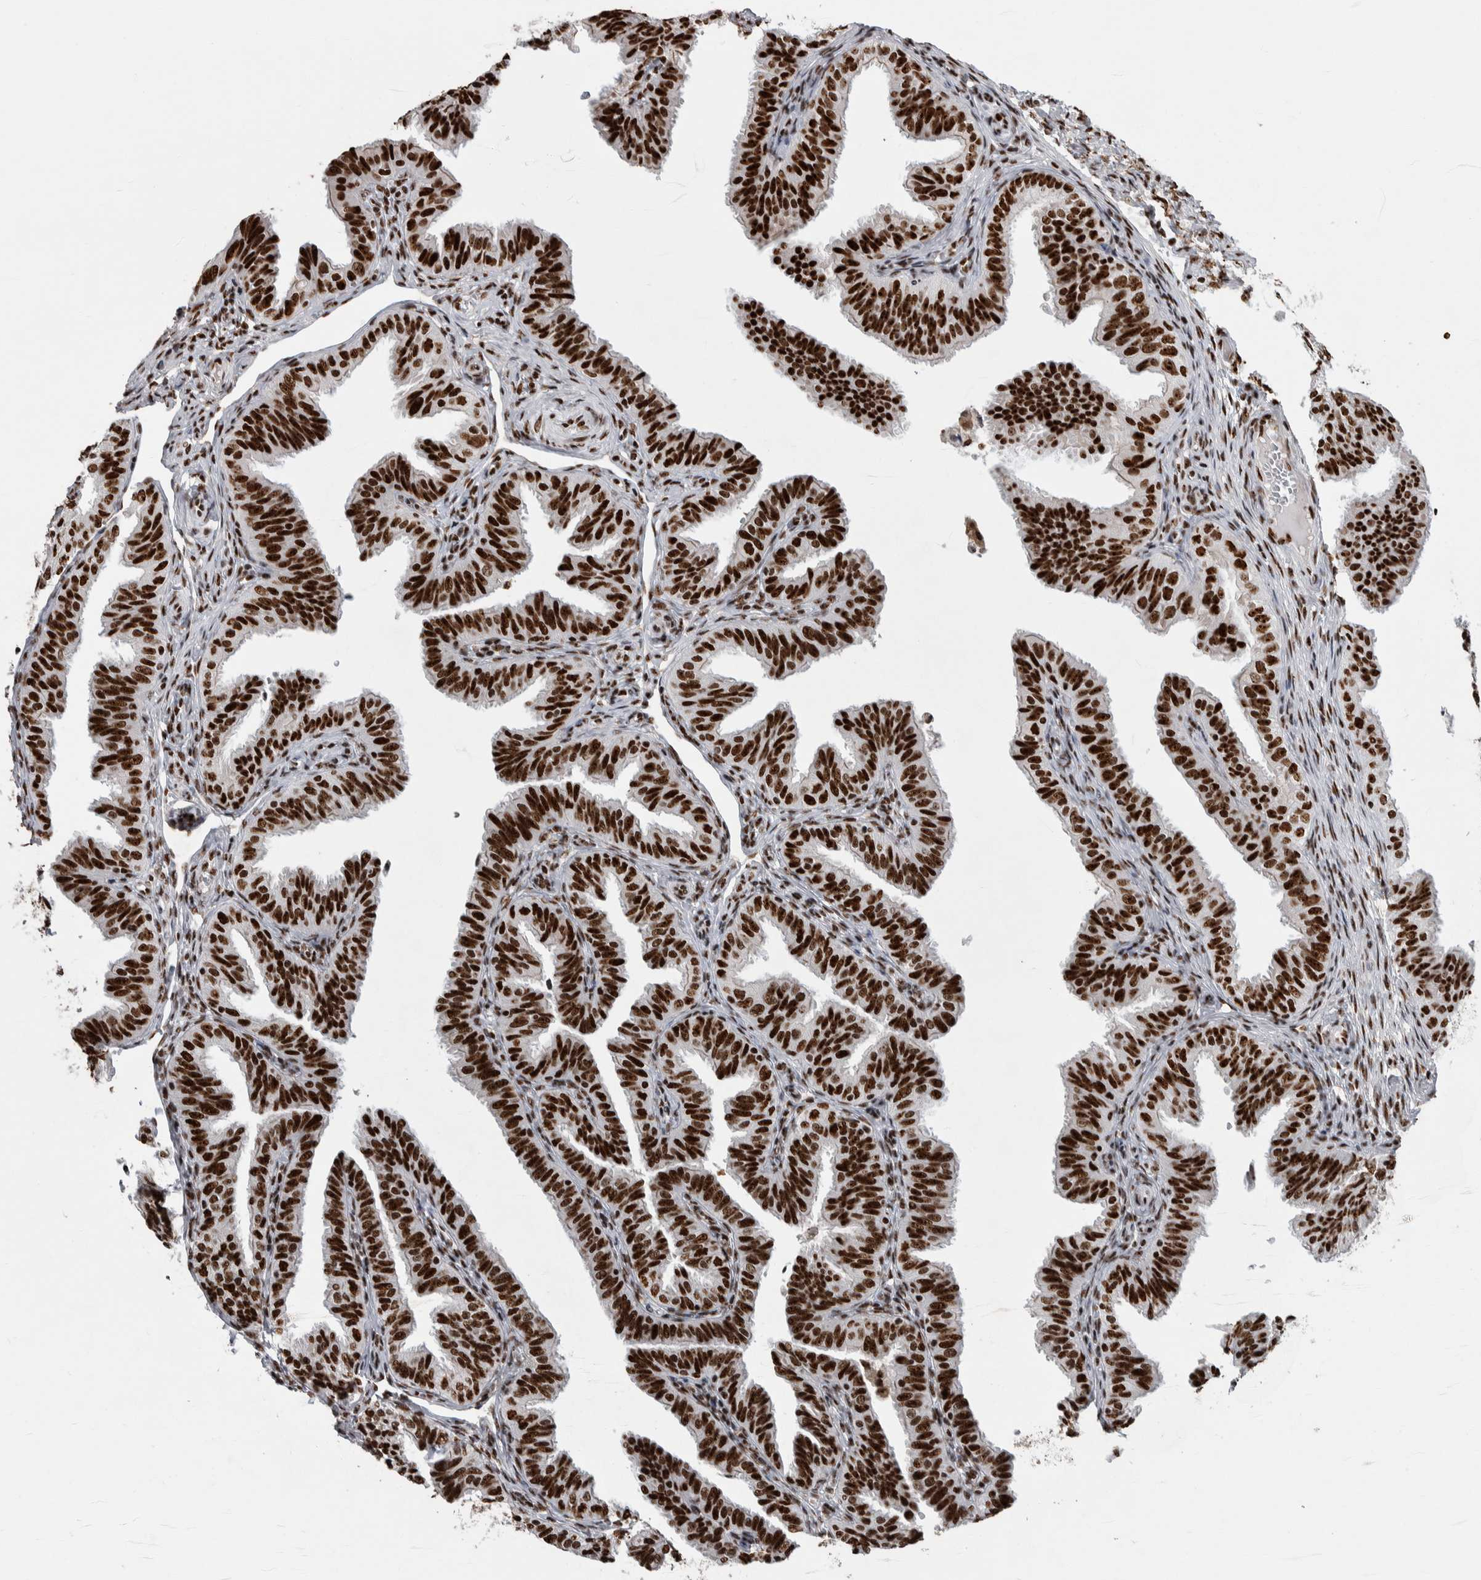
{"staining": {"intensity": "strong", "quantity": ">75%", "location": "nuclear"}, "tissue": "fallopian tube", "cell_type": "Glandular cells", "image_type": "normal", "snomed": [{"axis": "morphology", "description": "Normal tissue, NOS"}, {"axis": "topography", "description": "Fallopian tube"}], "caption": "Brown immunohistochemical staining in normal human fallopian tube exhibits strong nuclear positivity in approximately >75% of glandular cells. (DAB (3,3'-diaminobenzidine) IHC with brightfield microscopy, high magnification).", "gene": "NCL", "patient": {"sex": "female", "age": 35}}